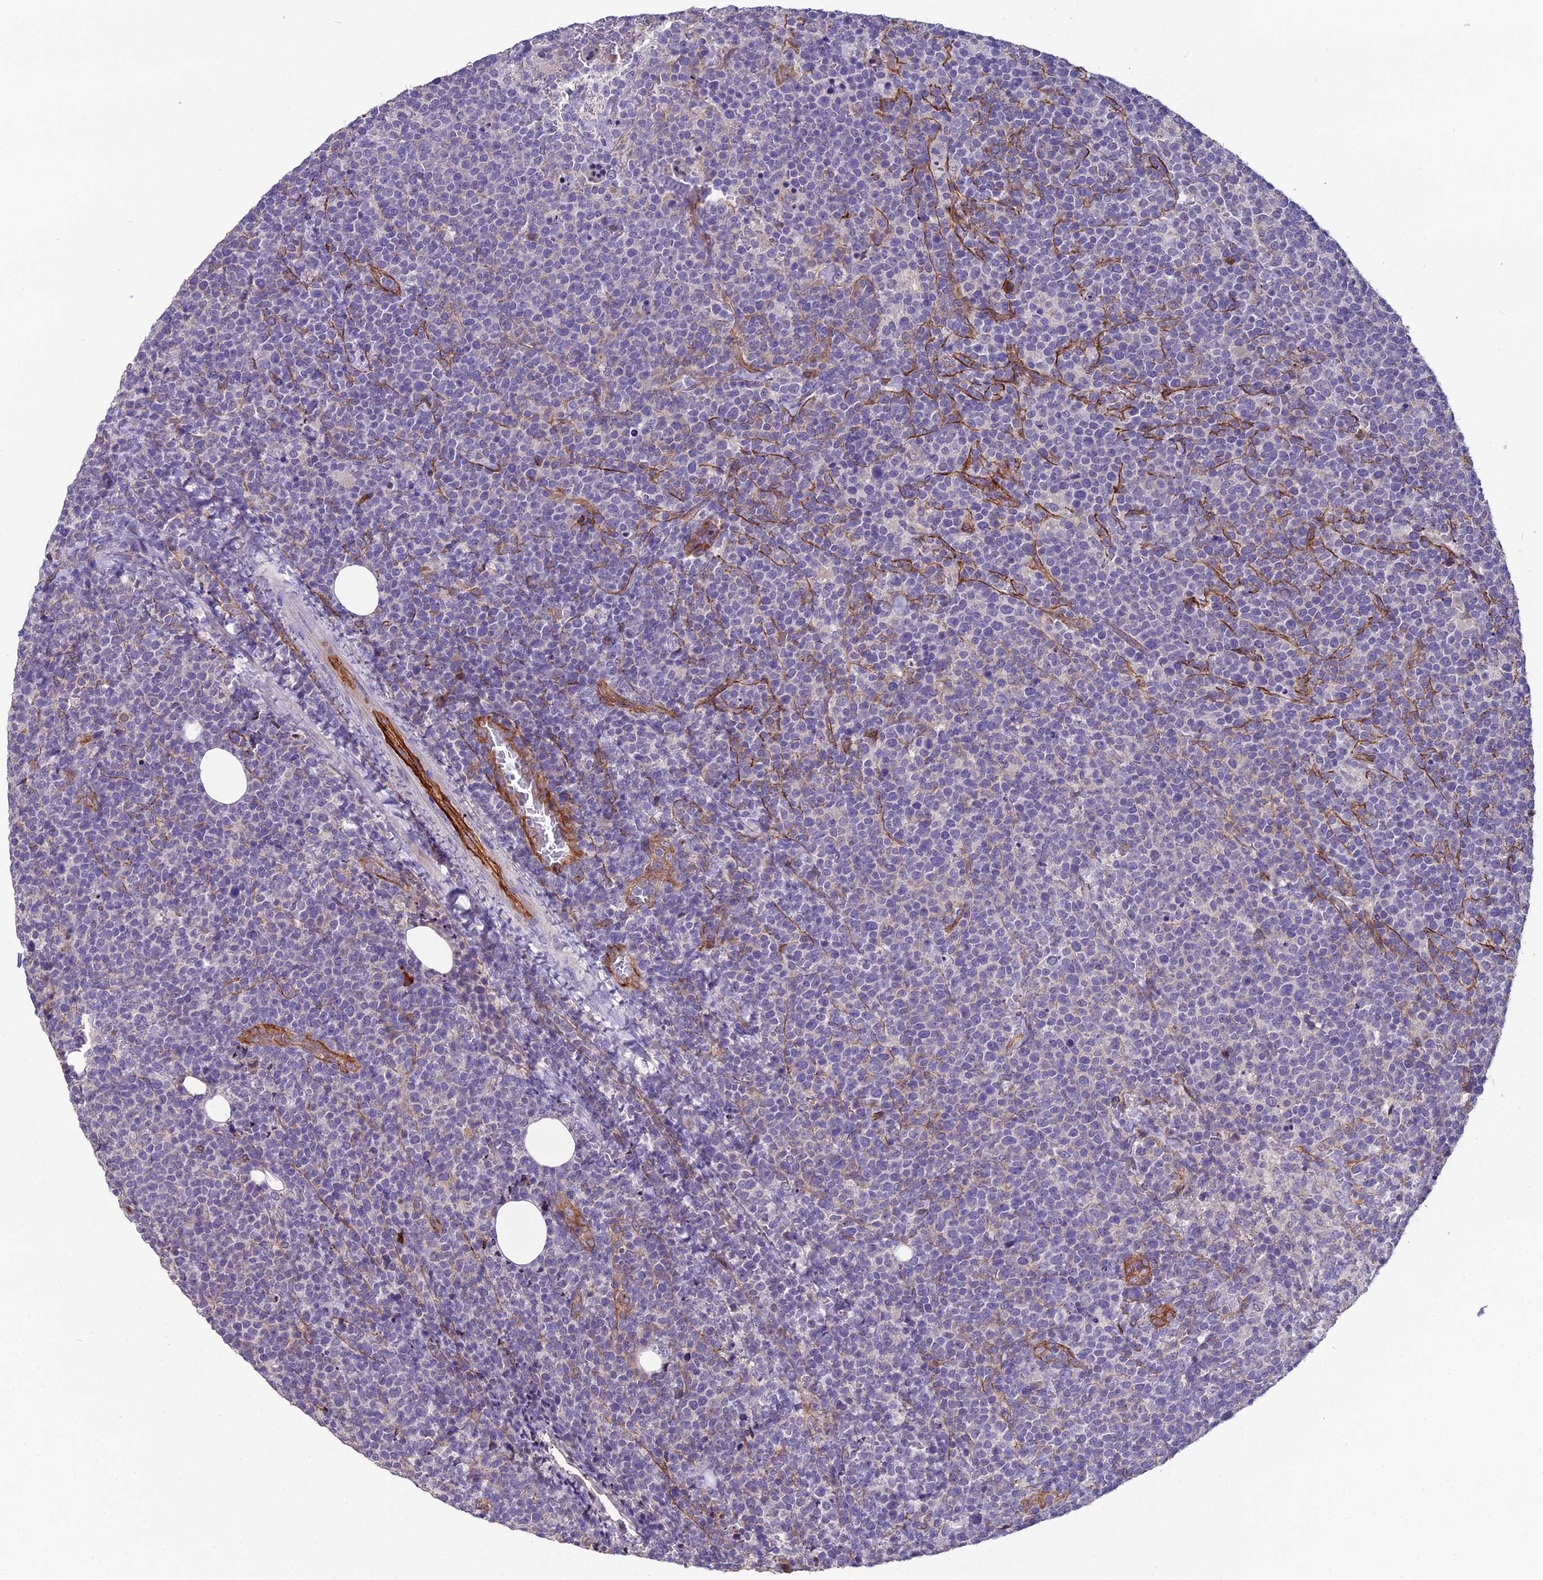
{"staining": {"intensity": "negative", "quantity": "none", "location": "none"}, "tissue": "lymphoma", "cell_type": "Tumor cells", "image_type": "cancer", "snomed": [{"axis": "morphology", "description": "Malignant lymphoma, non-Hodgkin's type, High grade"}, {"axis": "topography", "description": "Lymph node"}], "caption": "Photomicrograph shows no significant protein staining in tumor cells of high-grade malignant lymphoma, non-Hodgkin's type. Brightfield microscopy of immunohistochemistry stained with DAB (brown) and hematoxylin (blue), captured at high magnification.", "gene": "CFAP47", "patient": {"sex": "male", "age": 61}}